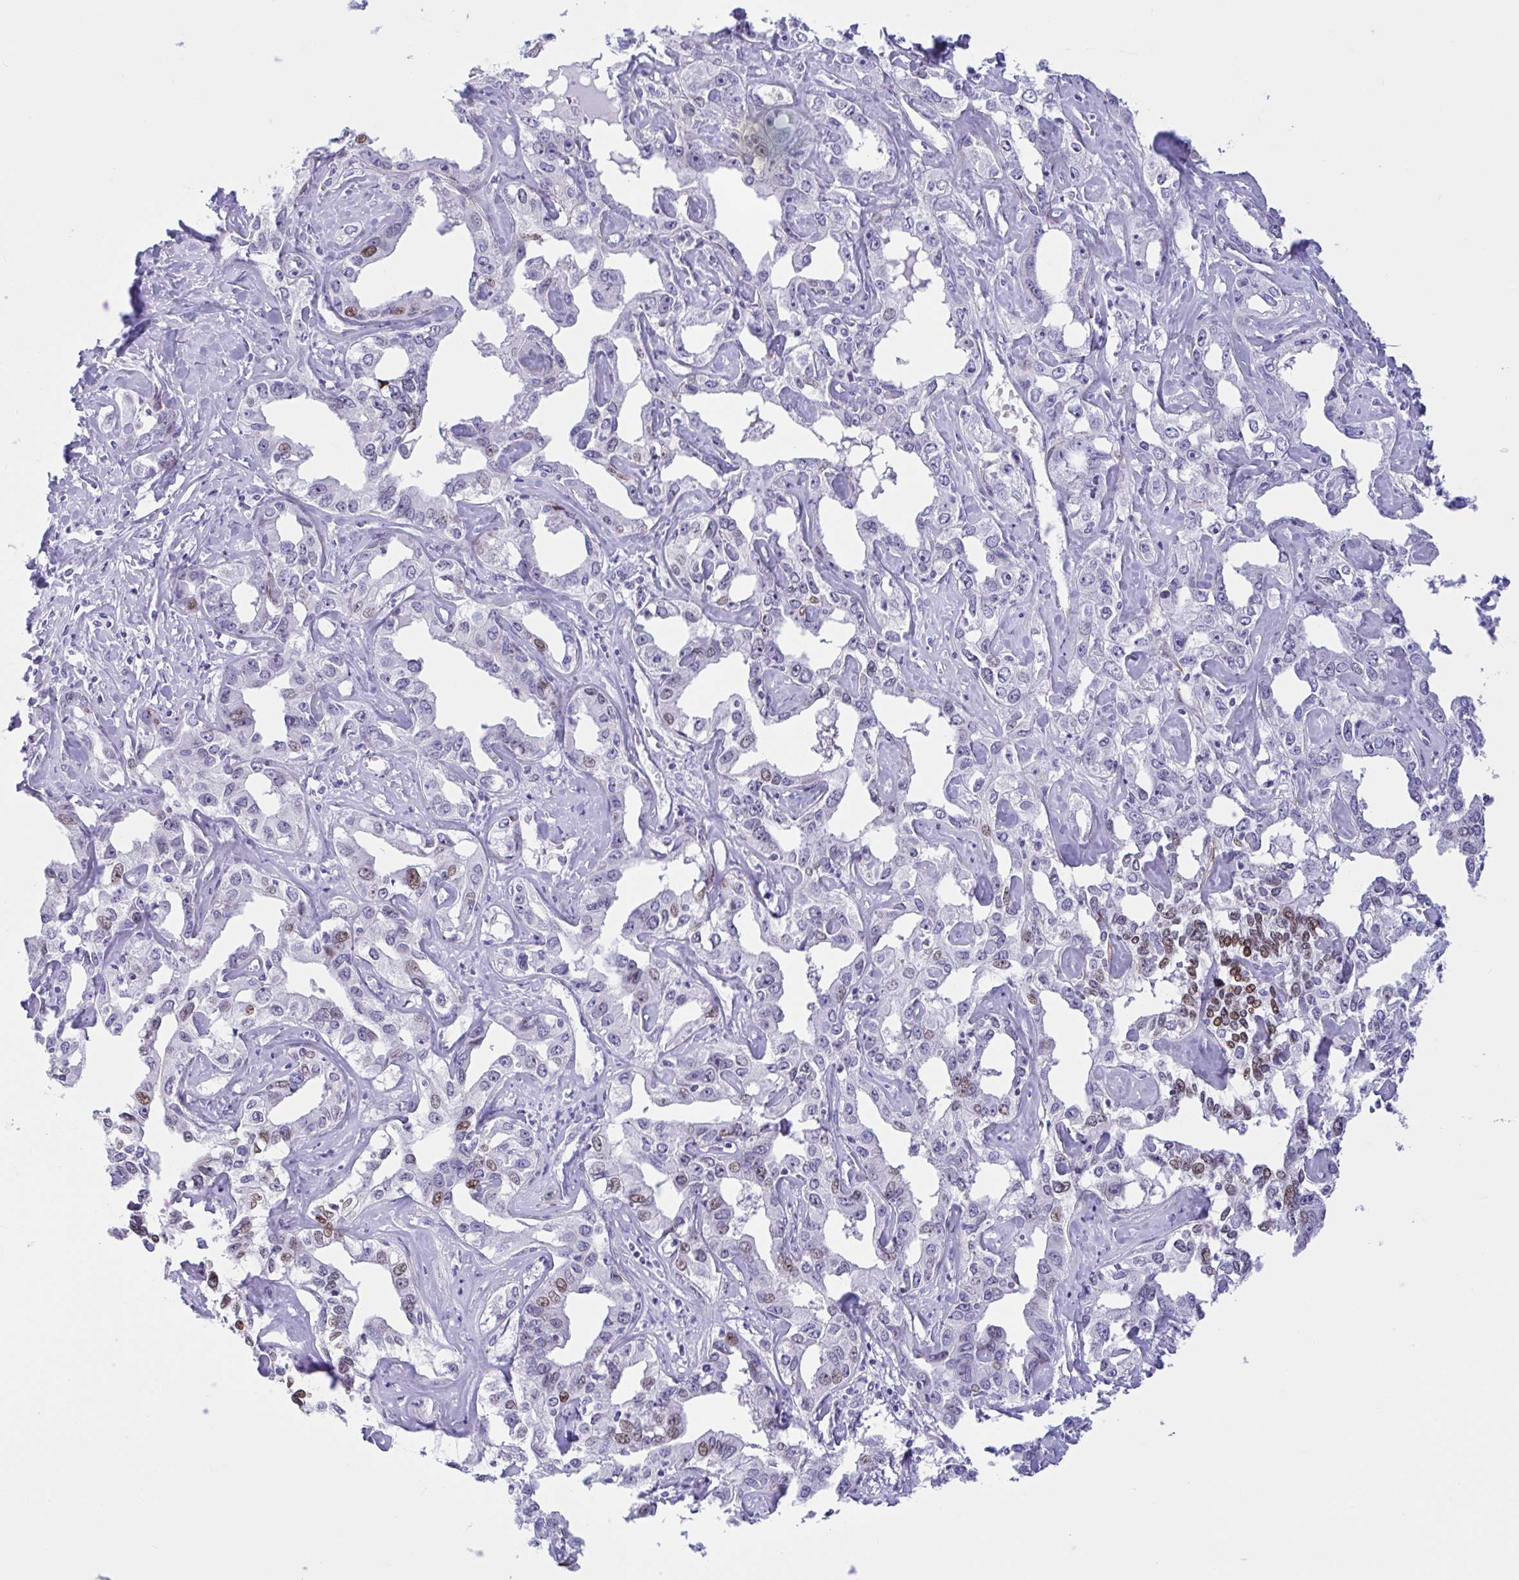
{"staining": {"intensity": "weak", "quantity": "<25%", "location": "nuclear"}, "tissue": "liver cancer", "cell_type": "Tumor cells", "image_type": "cancer", "snomed": [{"axis": "morphology", "description": "Cholangiocarcinoma"}, {"axis": "topography", "description": "Liver"}], "caption": "Tumor cells are negative for protein expression in human liver cancer (cholangiocarcinoma). (DAB (3,3'-diaminobenzidine) immunohistochemistry visualized using brightfield microscopy, high magnification).", "gene": "AHCYL2", "patient": {"sex": "male", "age": 59}}